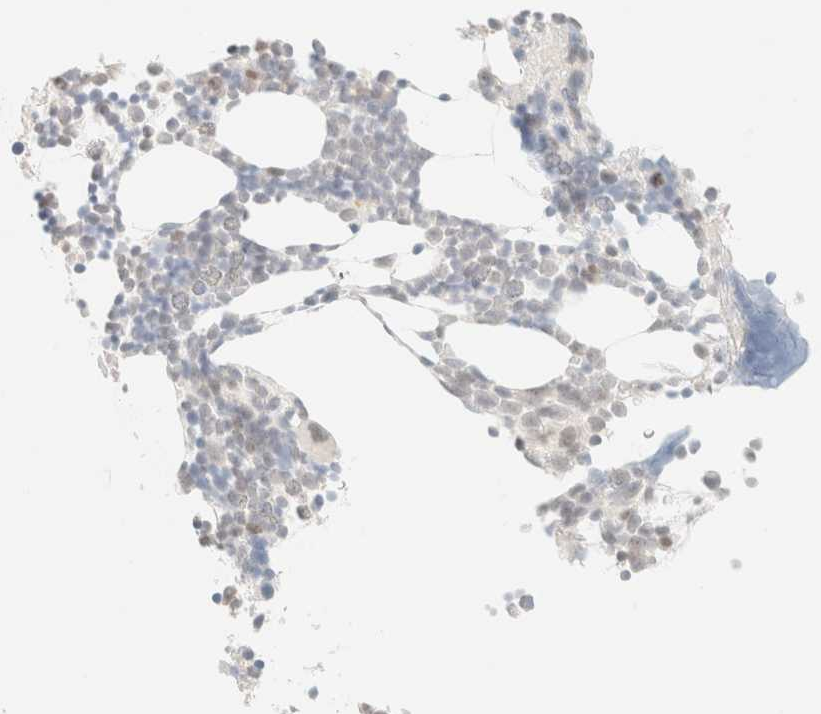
{"staining": {"intensity": "moderate", "quantity": "<25%", "location": "cytoplasmic/membranous,nuclear"}, "tissue": "bone marrow", "cell_type": "Hematopoietic cells", "image_type": "normal", "snomed": [{"axis": "morphology", "description": "Normal tissue, NOS"}, {"axis": "morphology", "description": "Inflammation, NOS"}, {"axis": "topography", "description": "Bone marrow"}], "caption": "The micrograph reveals staining of benign bone marrow, revealing moderate cytoplasmic/membranous,nuclear protein positivity (brown color) within hematopoietic cells. (DAB = brown stain, brightfield microscopy at high magnification).", "gene": "TSR1", "patient": {"sex": "male", "age": 31}}